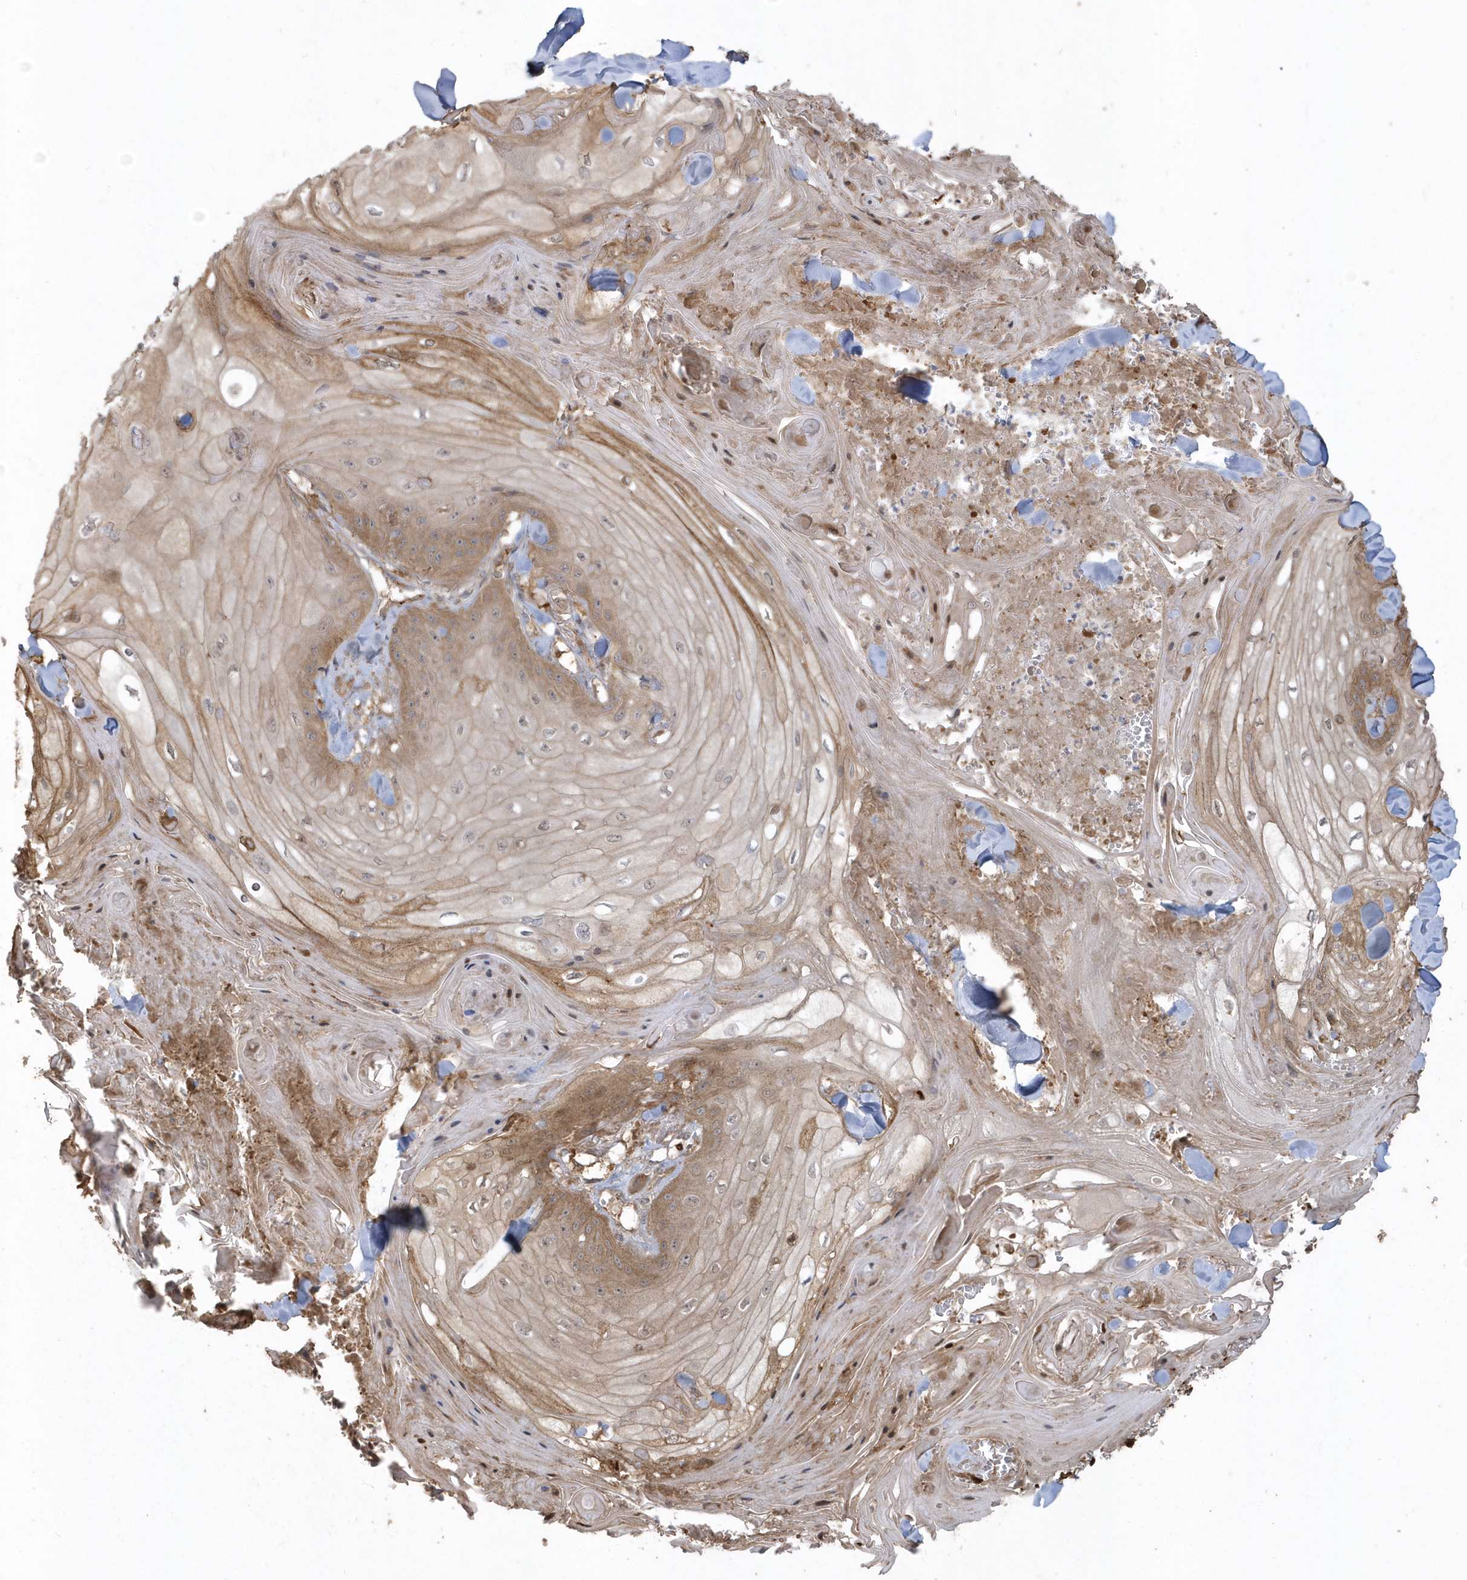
{"staining": {"intensity": "moderate", "quantity": ">75%", "location": "cytoplasmic/membranous,nuclear"}, "tissue": "skin cancer", "cell_type": "Tumor cells", "image_type": "cancer", "snomed": [{"axis": "morphology", "description": "Squamous cell carcinoma, NOS"}, {"axis": "topography", "description": "Skin"}], "caption": "Immunohistochemistry of skin squamous cell carcinoma exhibits medium levels of moderate cytoplasmic/membranous and nuclear expression in approximately >75% of tumor cells. (IHC, brightfield microscopy, high magnification).", "gene": "HNMT", "patient": {"sex": "male", "age": 74}}